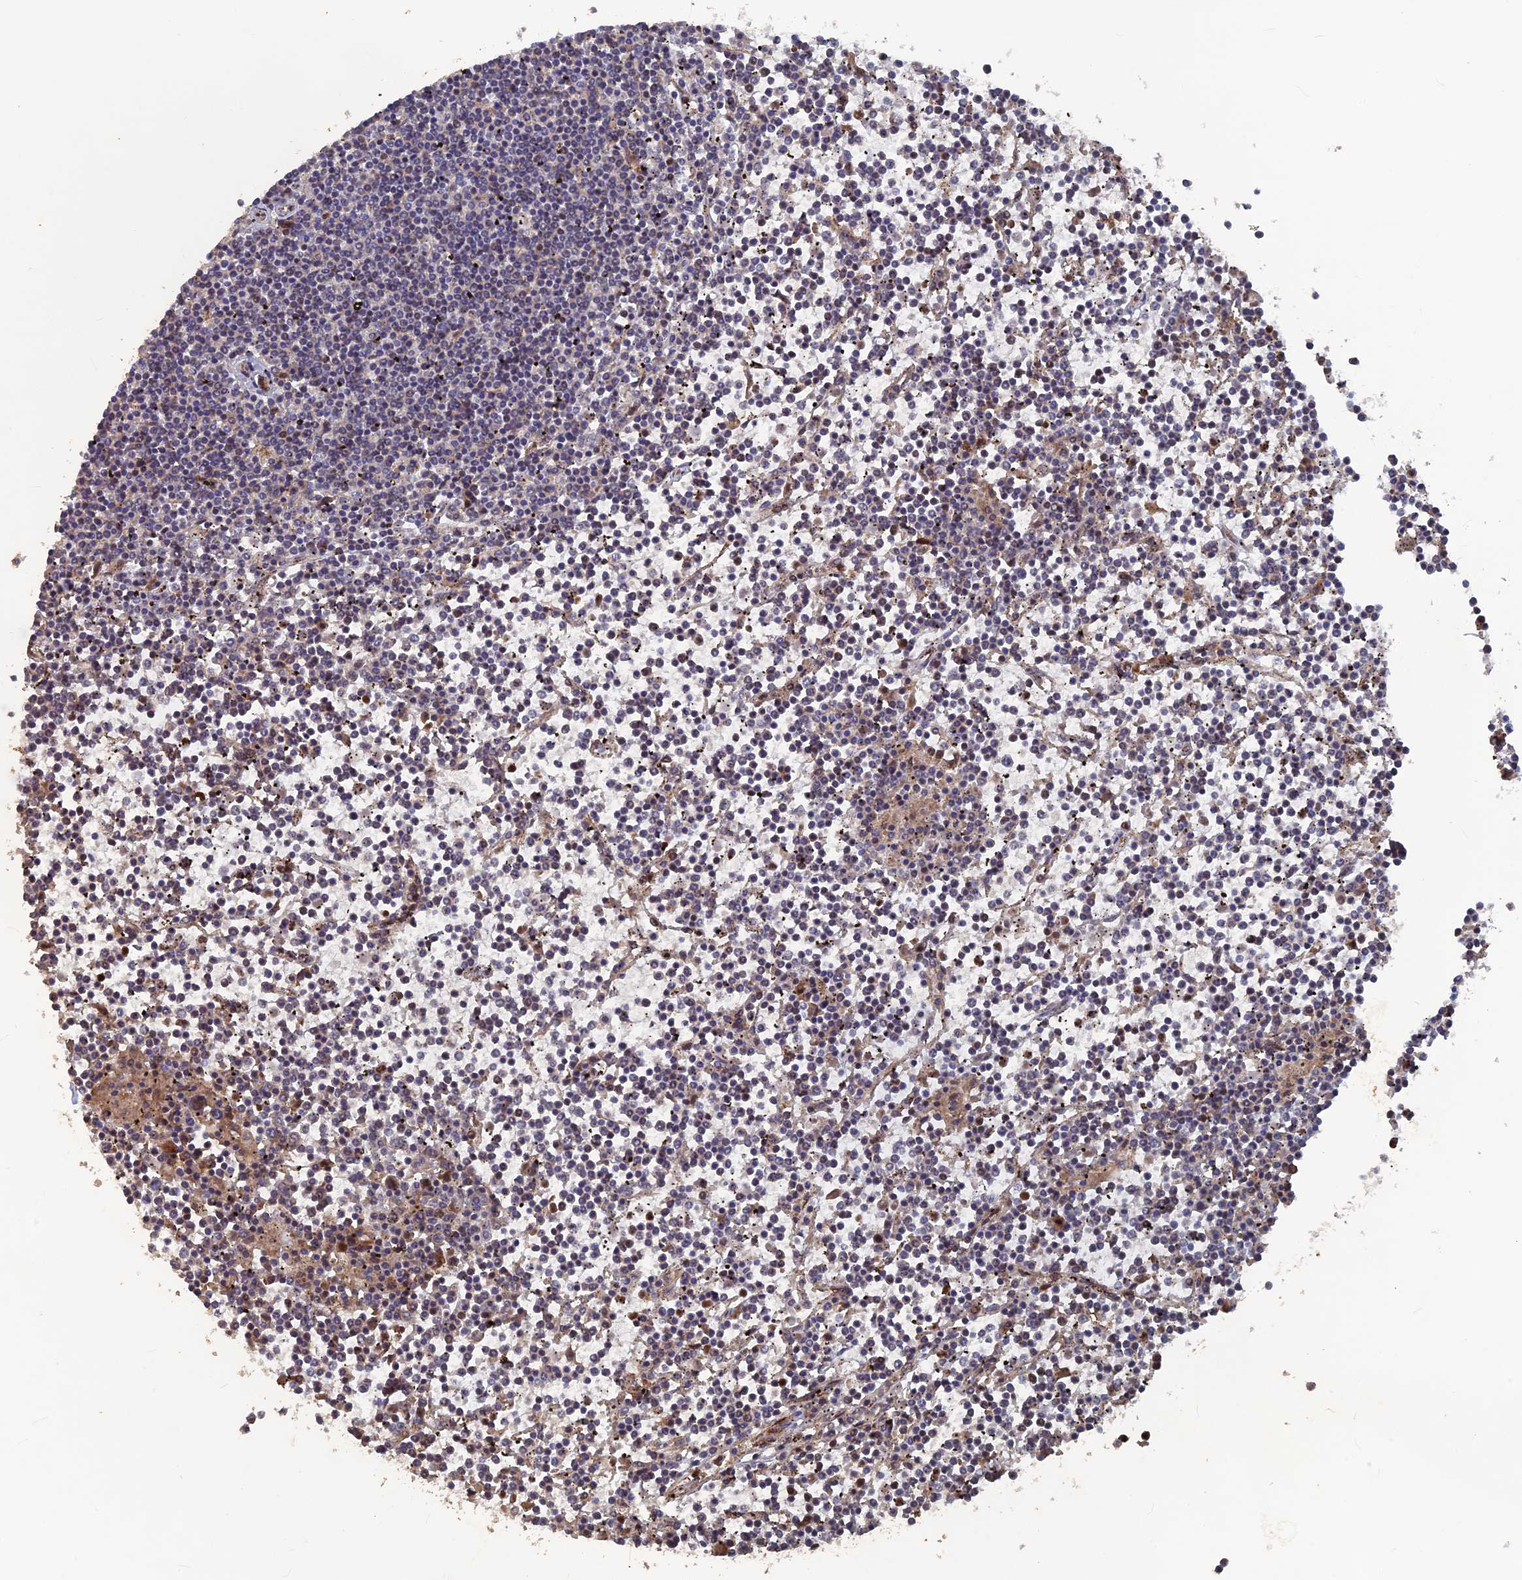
{"staining": {"intensity": "moderate", "quantity": "<25%", "location": "nuclear"}, "tissue": "lymphoma", "cell_type": "Tumor cells", "image_type": "cancer", "snomed": [{"axis": "morphology", "description": "Malignant lymphoma, non-Hodgkin's type, Low grade"}, {"axis": "topography", "description": "Spleen"}], "caption": "A micrograph of human lymphoma stained for a protein reveals moderate nuclear brown staining in tumor cells.", "gene": "SH3D21", "patient": {"sex": "female", "age": 19}}